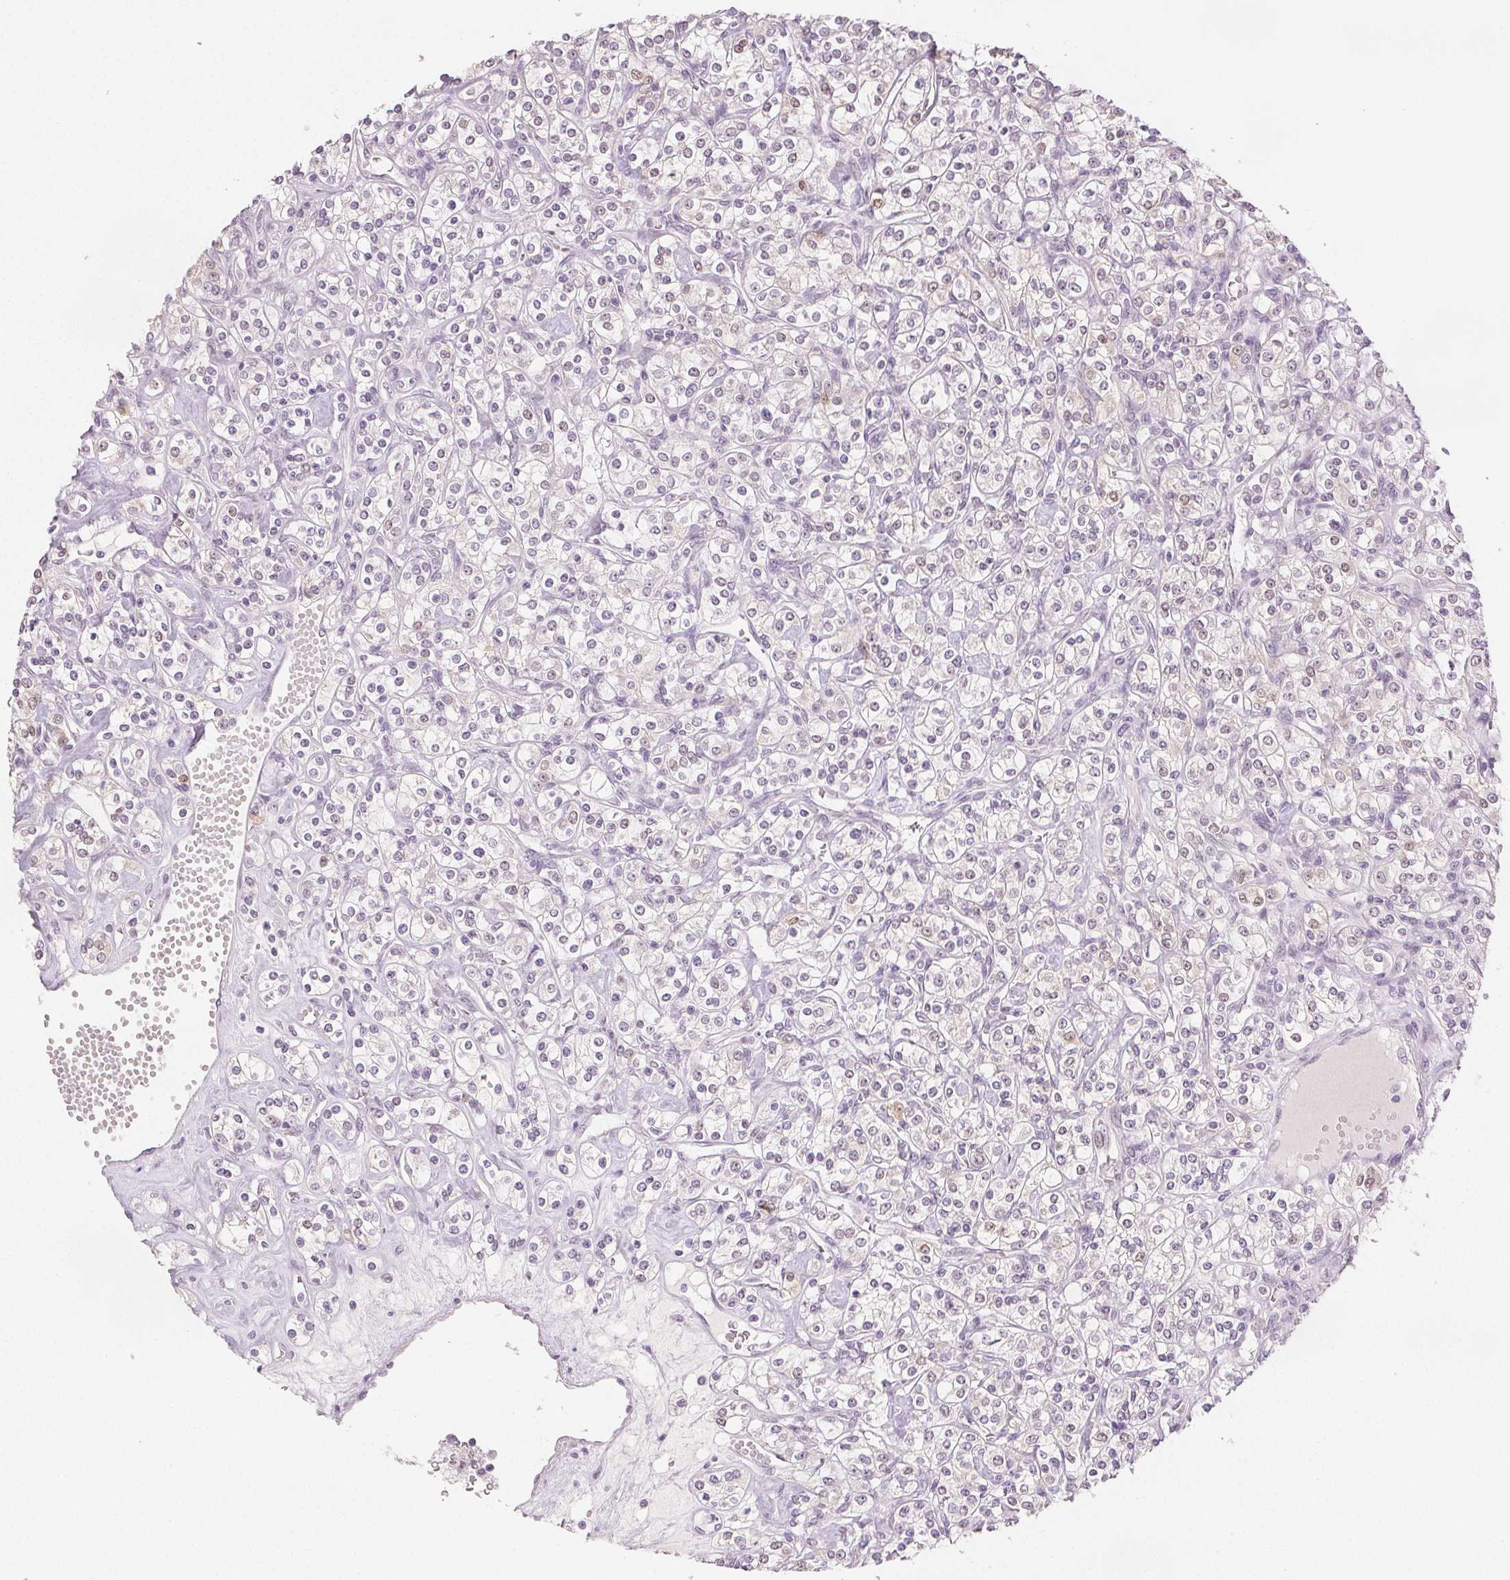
{"staining": {"intensity": "weak", "quantity": "<25%", "location": "nuclear"}, "tissue": "renal cancer", "cell_type": "Tumor cells", "image_type": "cancer", "snomed": [{"axis": "morphology", "description": "Adenocarcinoma, NOS"}, {"axis": "topography", "description": "Kidney"}], "caption": "This is a micrograph of IHC staining of renal adenocarcinoma, which shows no staining in tumor cells.", "gene": "SCGN", "patient": {"sex": "male", "age": 77}}